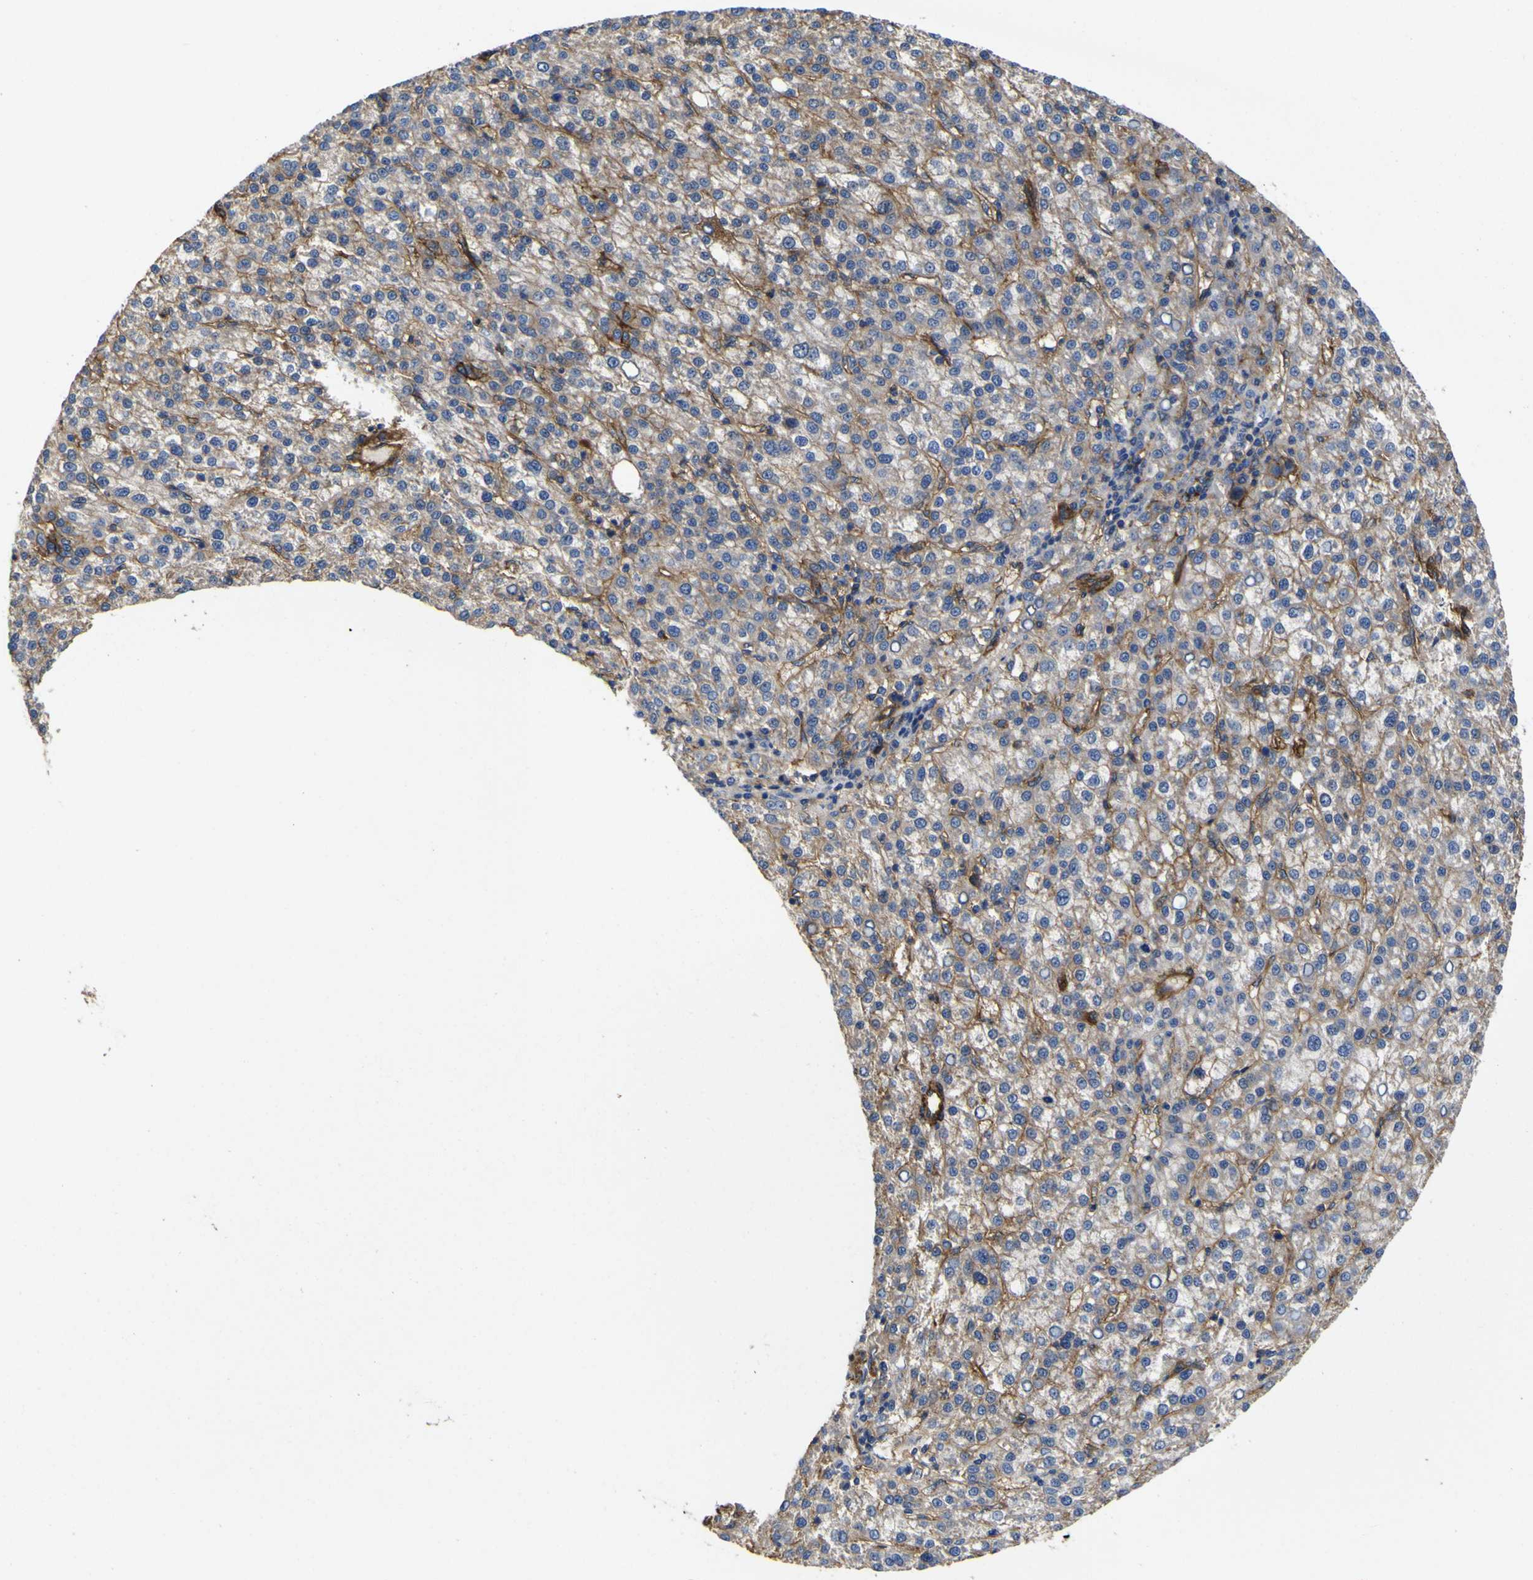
{"staining": {"intensity": "moderate", "quantity": "25%-75%", "location": "cytoplasmic/membranous"}, "tissue": "liver cancer", "cell_type": "Tumor cells", "image_type": "cancer", "snomed": [{"axis": "morphology", "description": "Carcinoma, Hepatocellular, NOS"}, {"axis": "topography", "description": "Liver"}], "caption": "Liver hepatocellular carcinoma stained with a protein marker exhibits moderate staining in tumor cells.", "gene": "CD151", "patient": {"sex": "female", "age": 58}}